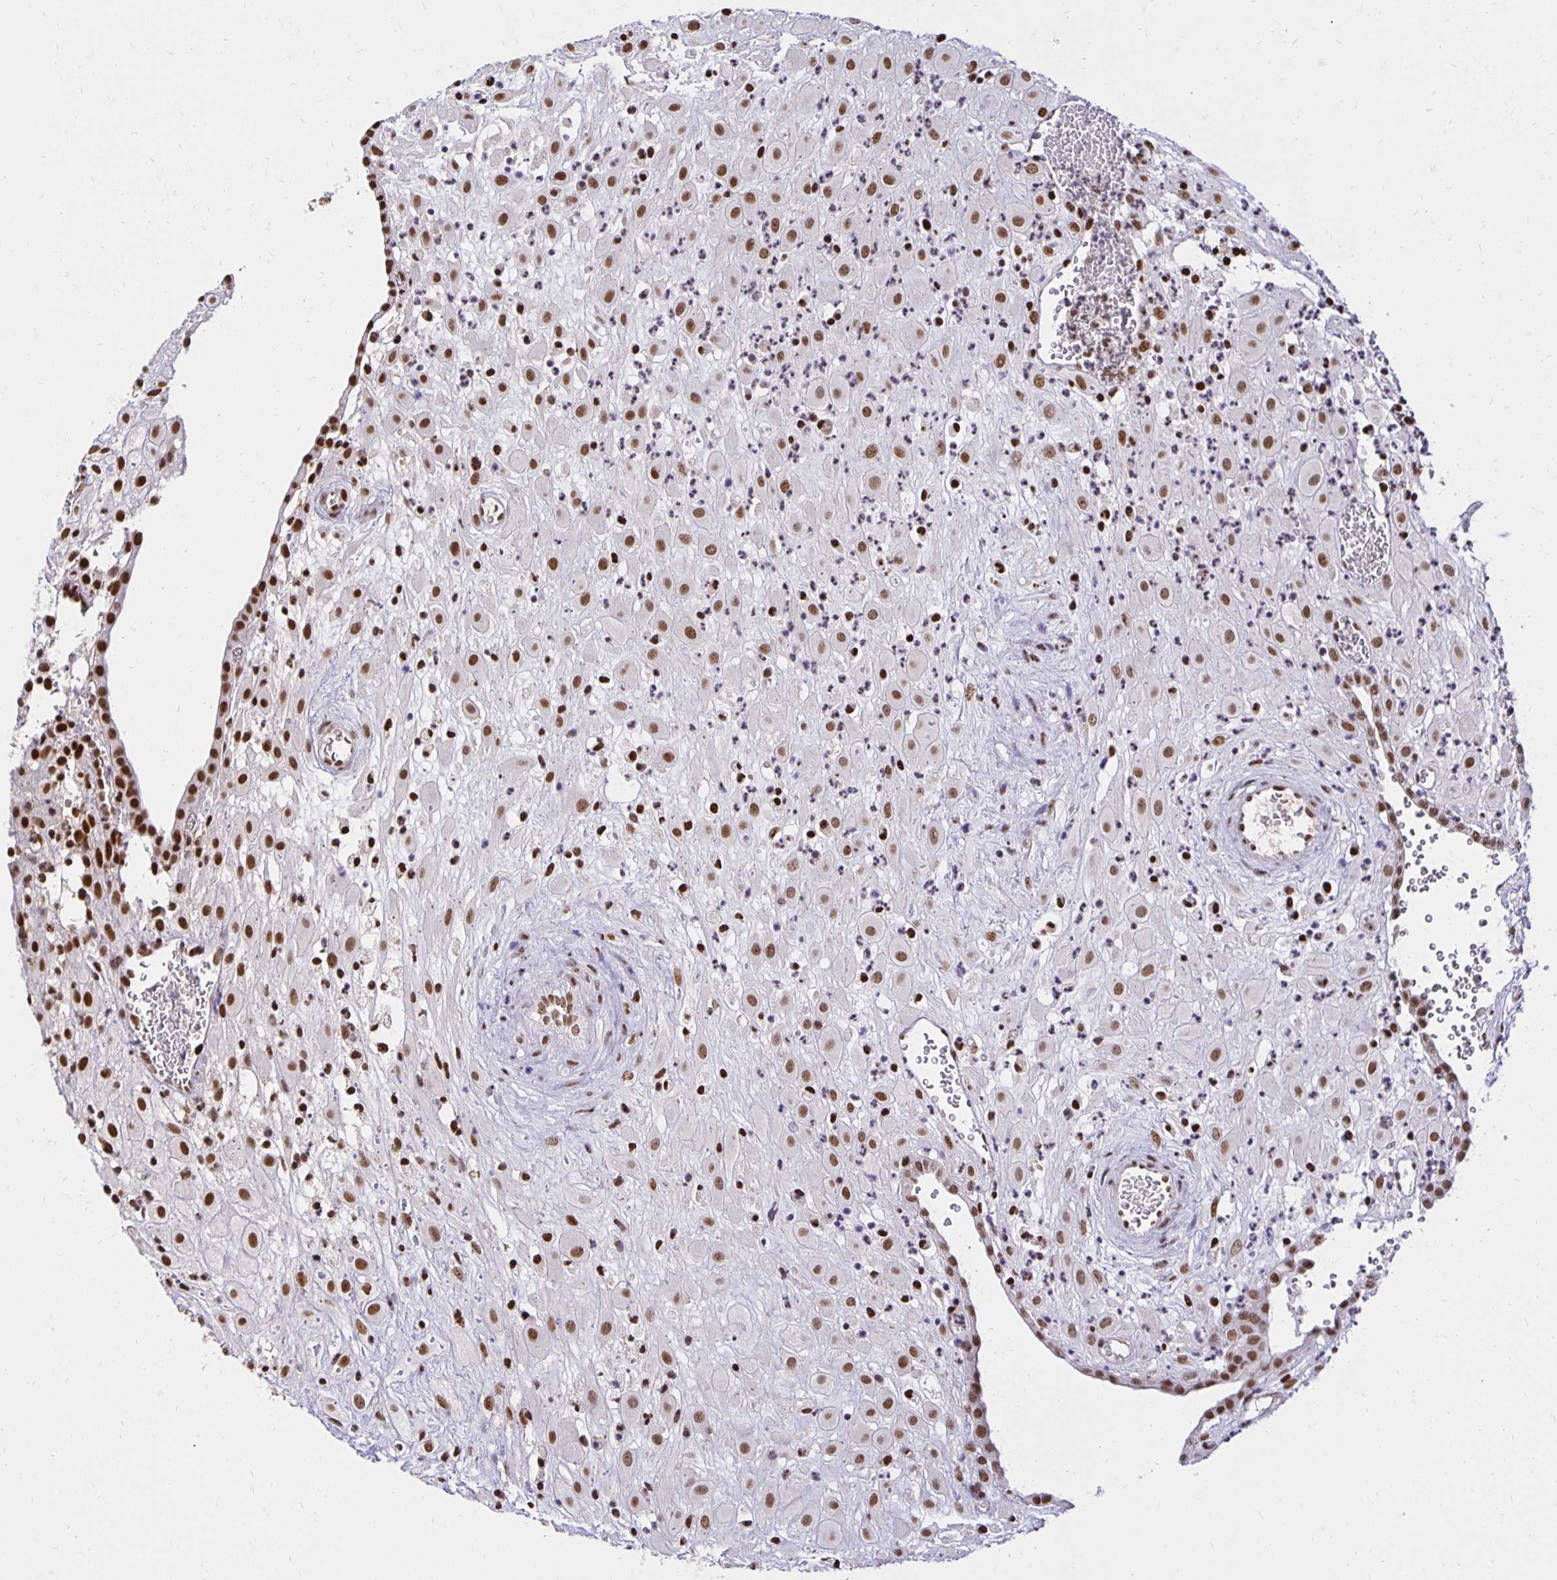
{"staining": {"intensity": "strong", "quantity": ">75%", "location": "nuclear"}, "tissue": "placenta", "cell_type": "Decidual cells", "image_type": "normal", "snomed": [{"axis": "morphology", "description": "Normal tissue, NOS"}, {"axis": "topography", "description": "Placenta"}], "caption": "Immunohistochemical staining of benign human placenta displays high levels of strong nuclear expression in approximately >75% of decidual cells. The staining was performed using DAB (3,3'-diaminobenzidine), with brown indicating positive protein expression. Nuclei are stained blue with hematoxylin.", "gene": "ZNF579", "patient": {"sex": "female", "age": 24}}